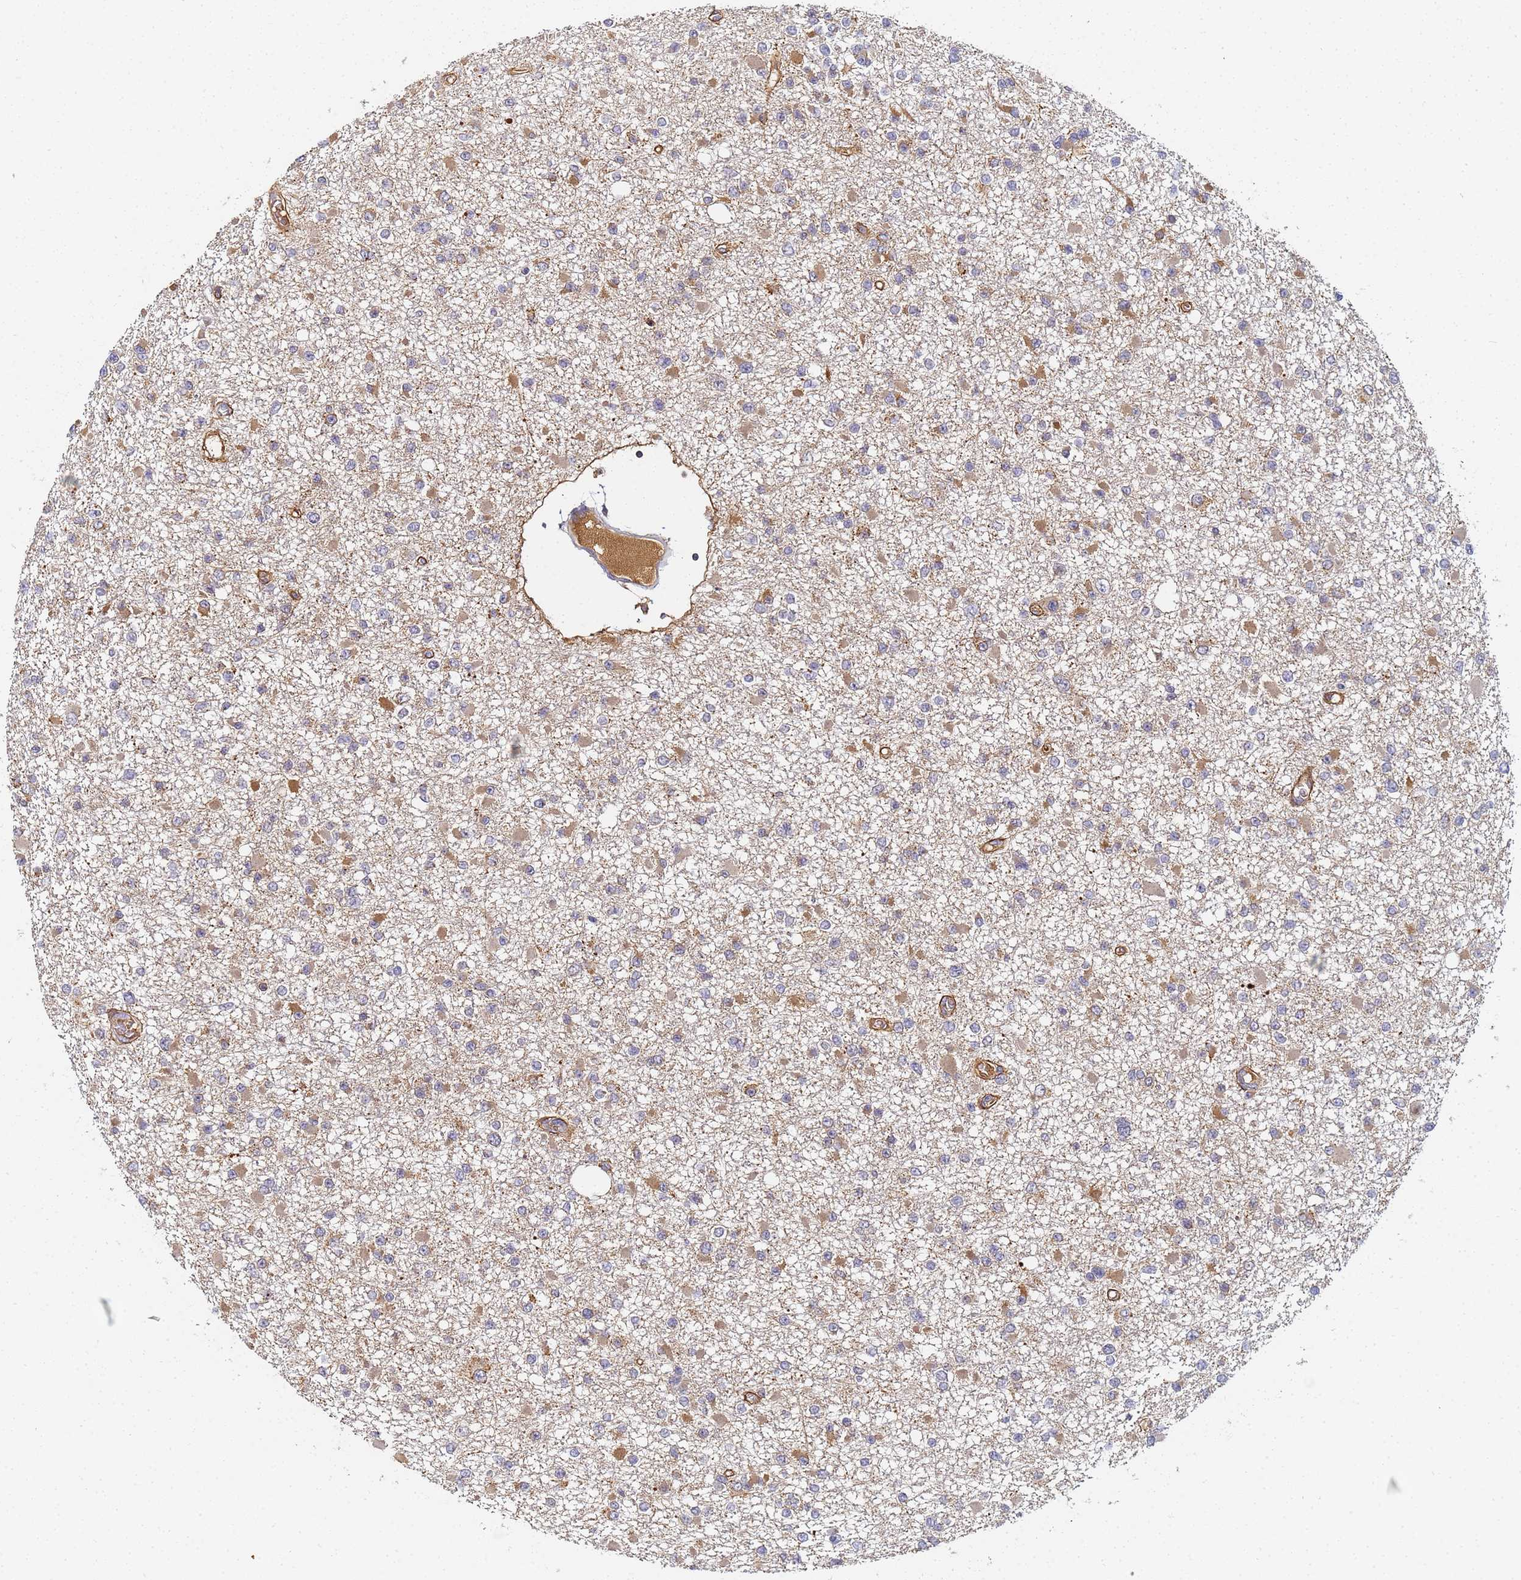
{"staining": {"intensity": "weak", "quantity": "25%-75%", "location": "cytoplasmic/membranous"}, "tissue": "glioma", "cell_type": "Tumor cells", "image_type": "cancer", "snomed": [{"axis": "morphology", "description": "Glioma, malignant, Low grade"}, {"axis": "topography", "description": "Brain"}], "caption": "A low amount of weak cytoplasmic/membranous positivity is identified in about 25%-75% of tumor cells in malignant low-grade glioma tissue.", "gene": "LRRC69", "patient": {"sex": "female", "age": 22}}